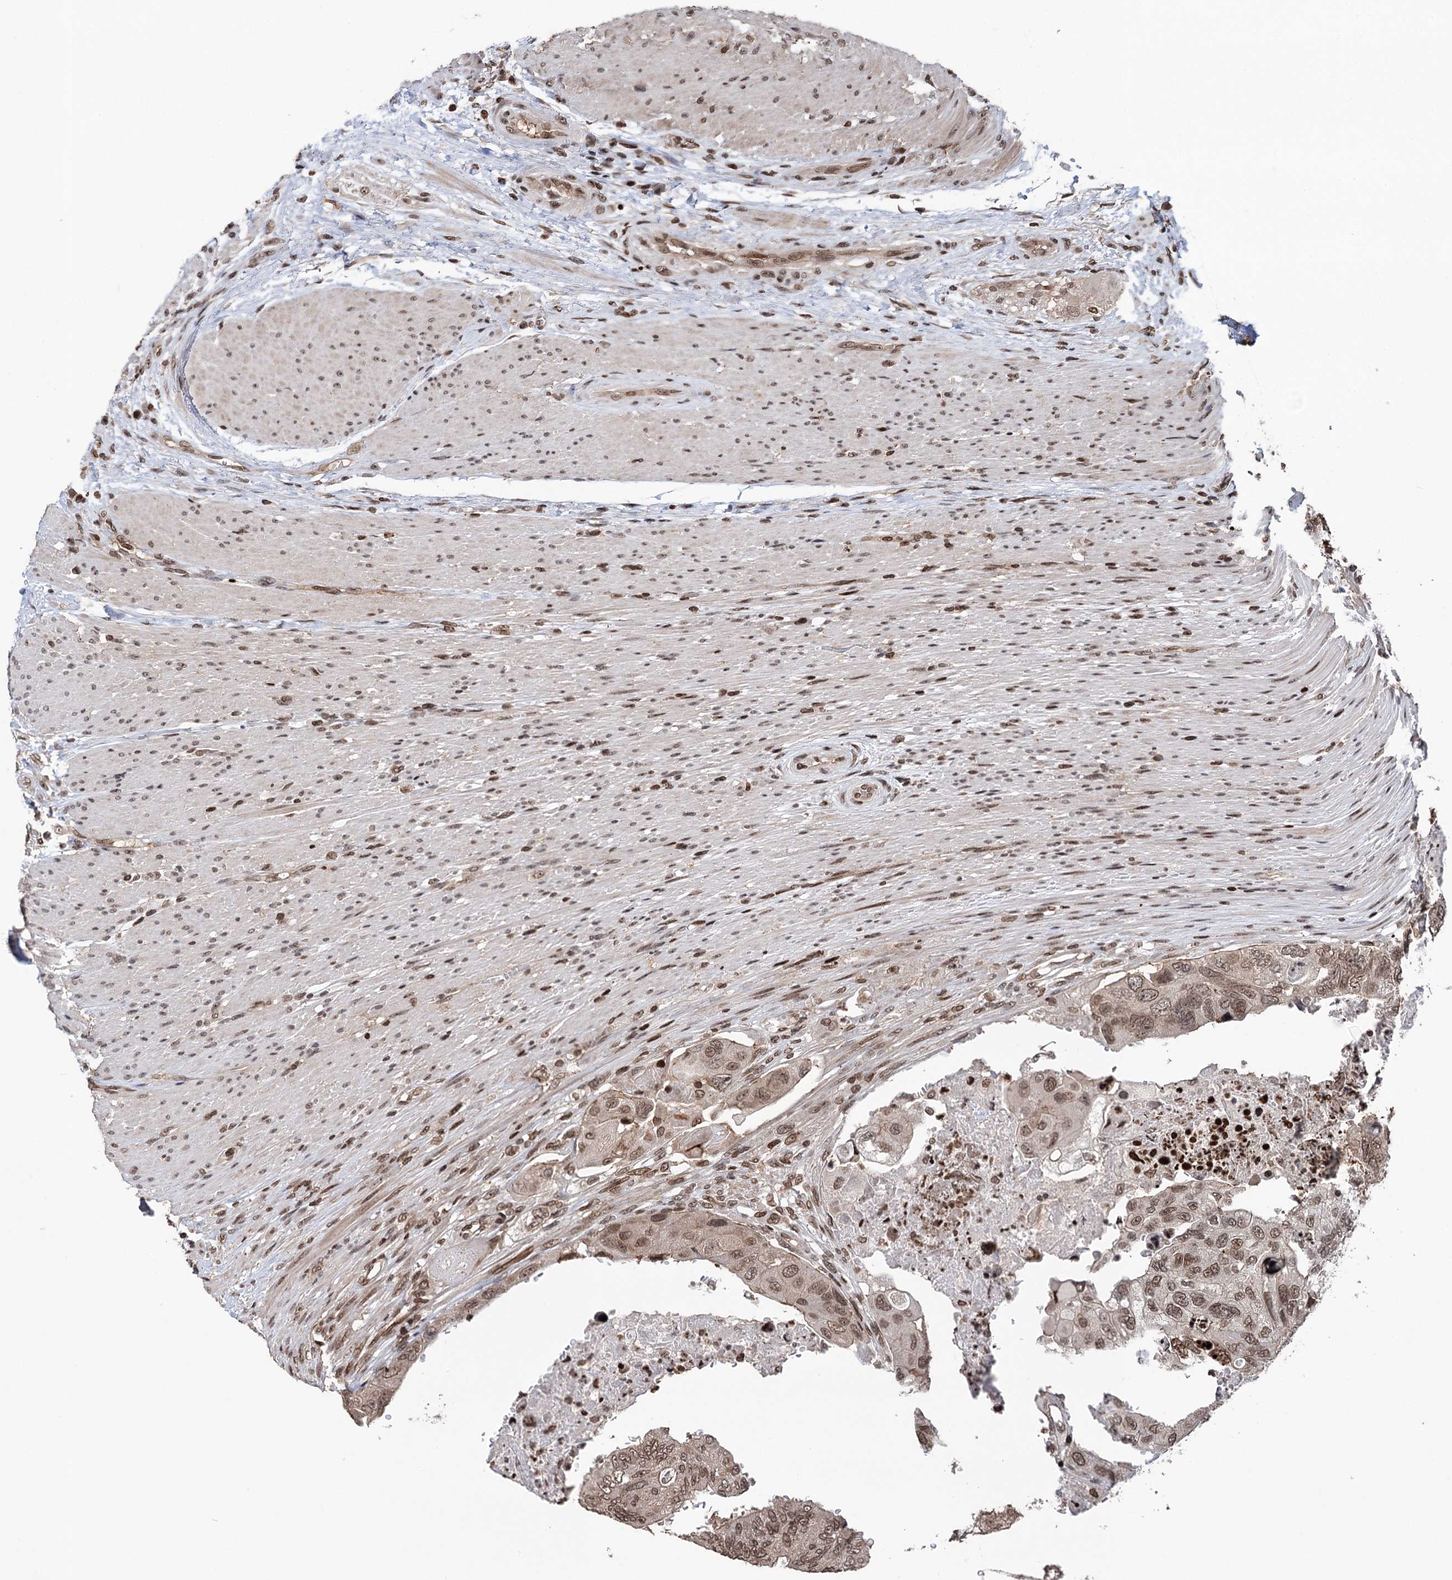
{"staining": {"intensity": "moderate", "quantity": ">75%", "location": "nuclear"}, "tissue": "colorectal cancer", "cell_type": "Tumor cells", "image_type": "cancer", "snomed": [{"axis": "morphology", "description": "Adenocarcinoma, NOS"}, {"axis": "topography", "description": "Rectum"}], "caption": "This is an image of immunohistochemistry staining of adenocarcinoma (colorectal), which shows moderate staining in the nuclear of tumor cells.", "gene": "CCDC77", "patient": {"sex": "male", "age": 63}}